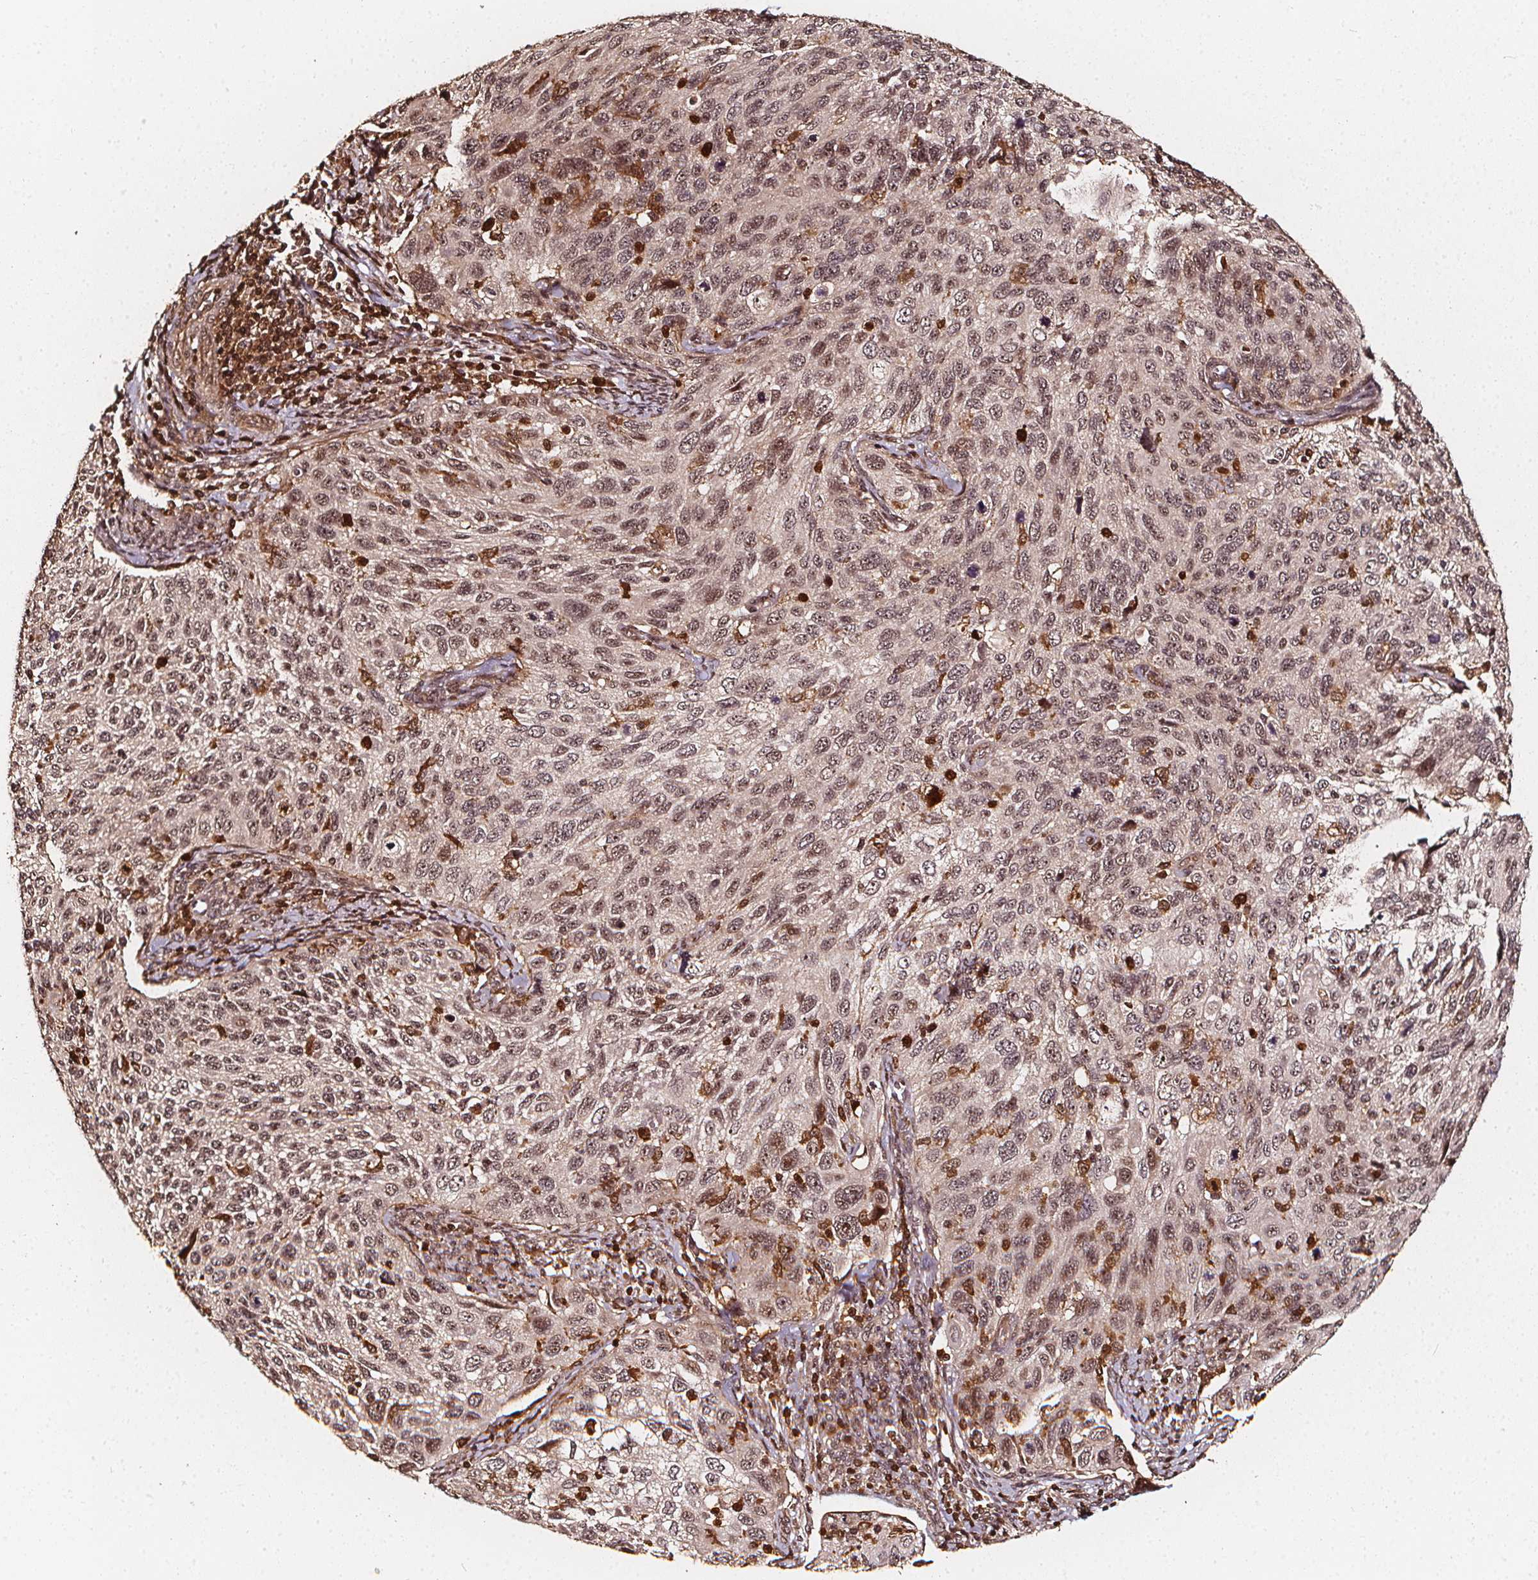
{"staining": {"intensity": "weak", "quantity": "25%-75%", "location": "nuclear"}, "tissue": "cervical cancer", "cell_type": "Tumor cells", "image_type": "cancer", "snomed": [{"axis": "morphology", "description": "Squamous cell carcinoma, NOS"}, {"axis": "topography", "description": "Cervix"}], "caption": "Cervical squamous cell carcinoma stained with a brown dye demonstrates weak nuclear positive positivity in about 25%-75% of tumor cells.", "gene": "EXOSC9", "patient": {"sex": "female", "age": 70}}